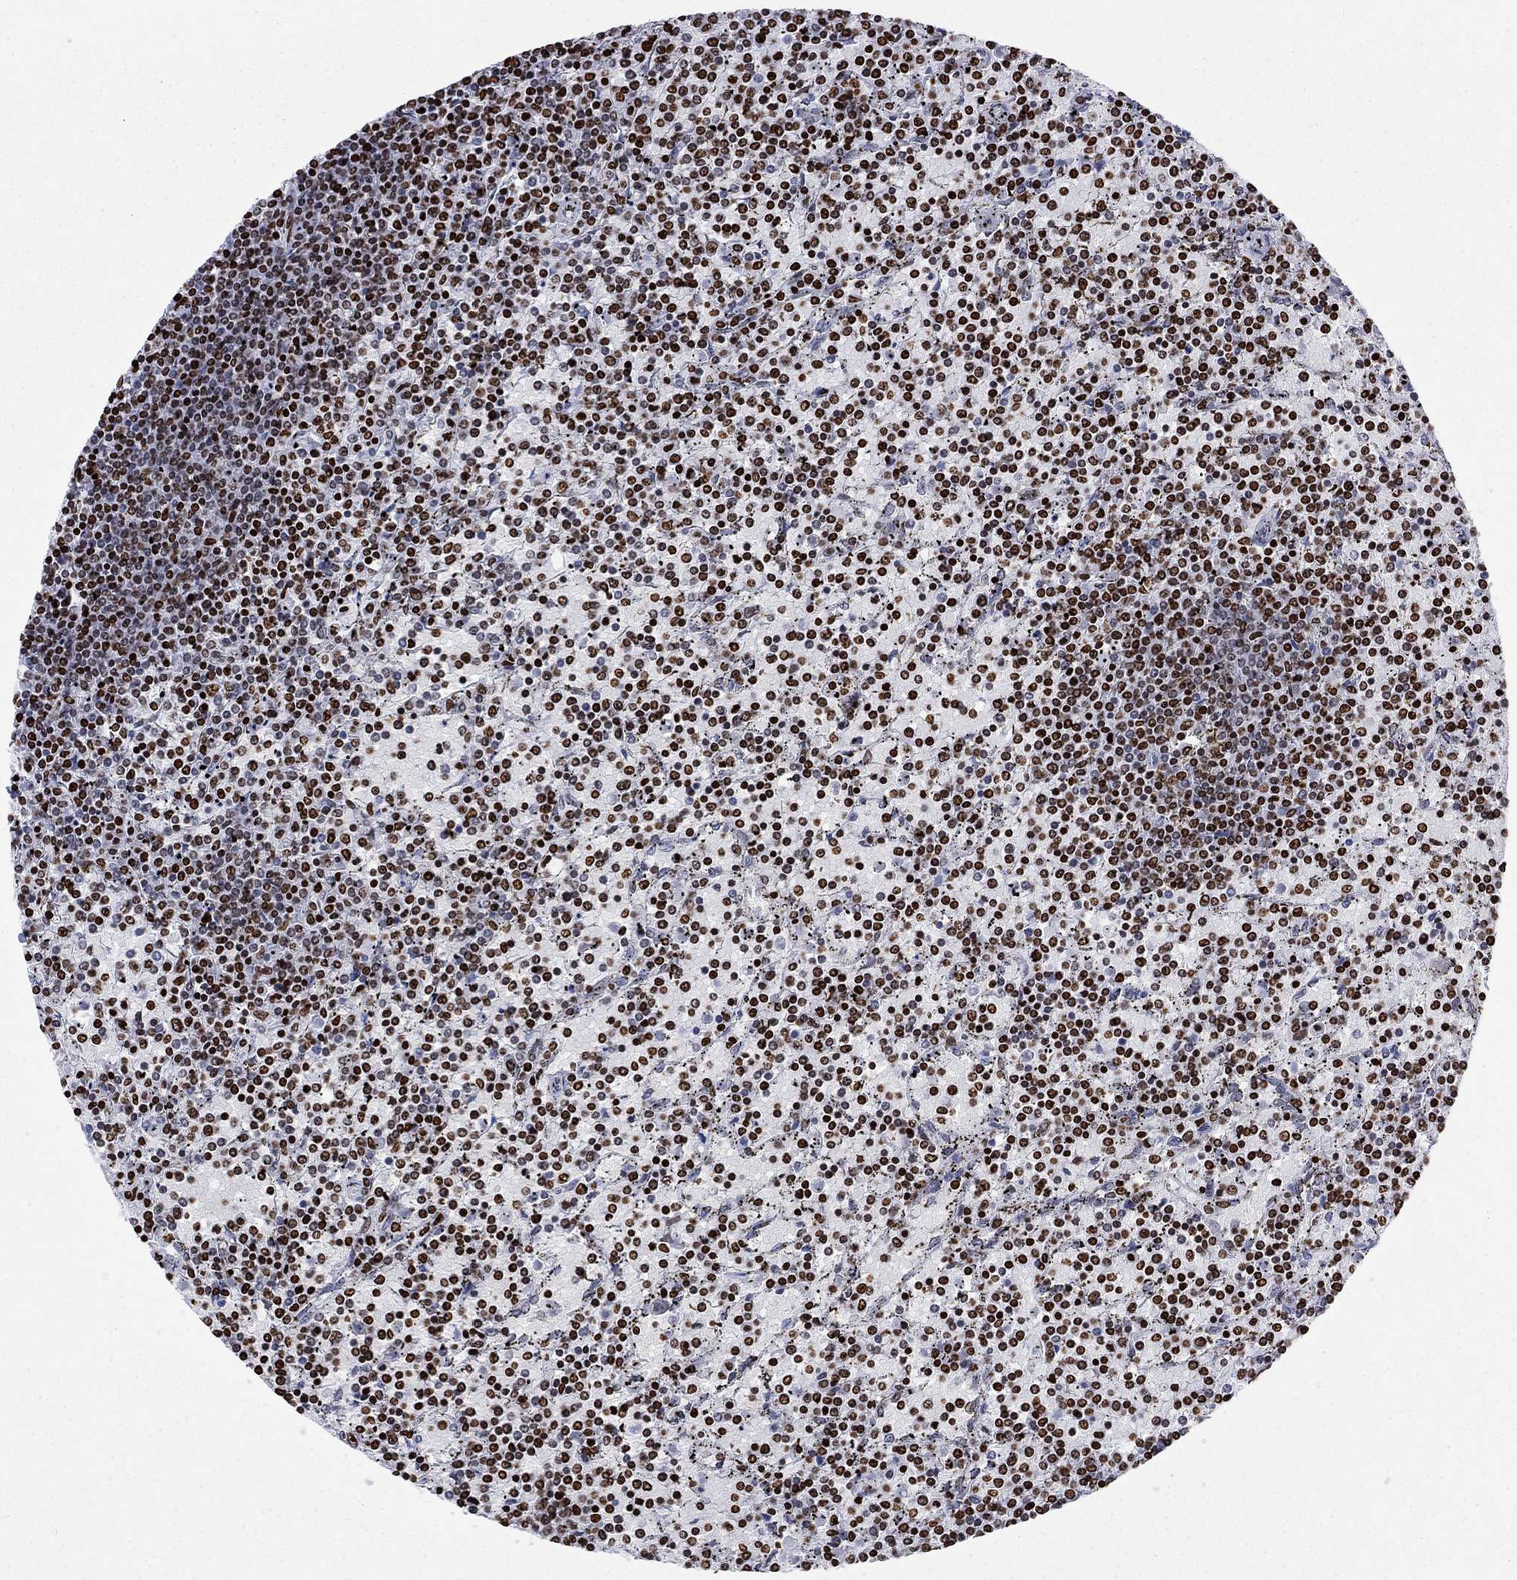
{"staining": {"intensity": "strong", "quantity": ">75%", "location": "nuclear"}, "tissue": "lymphoma", "cell_type": "Tumor cells", "image_type": "cancer", "snomed": [{"axis": "morphology", "description": "Malignant lymphoma, non-Hodgkin's type, Low grade"}, {"axis": "topography", "description": "Spleen"}], "caption": "Protein expression analysis of lymphoma reveals strong nuclear staining in about >75% of tumor cells. Immunohistochemistry stains the protein of interest in brown and the nuclei are stained blue.", "gene": "H1-5", "patient": {"sex": "female", "age": 77}}